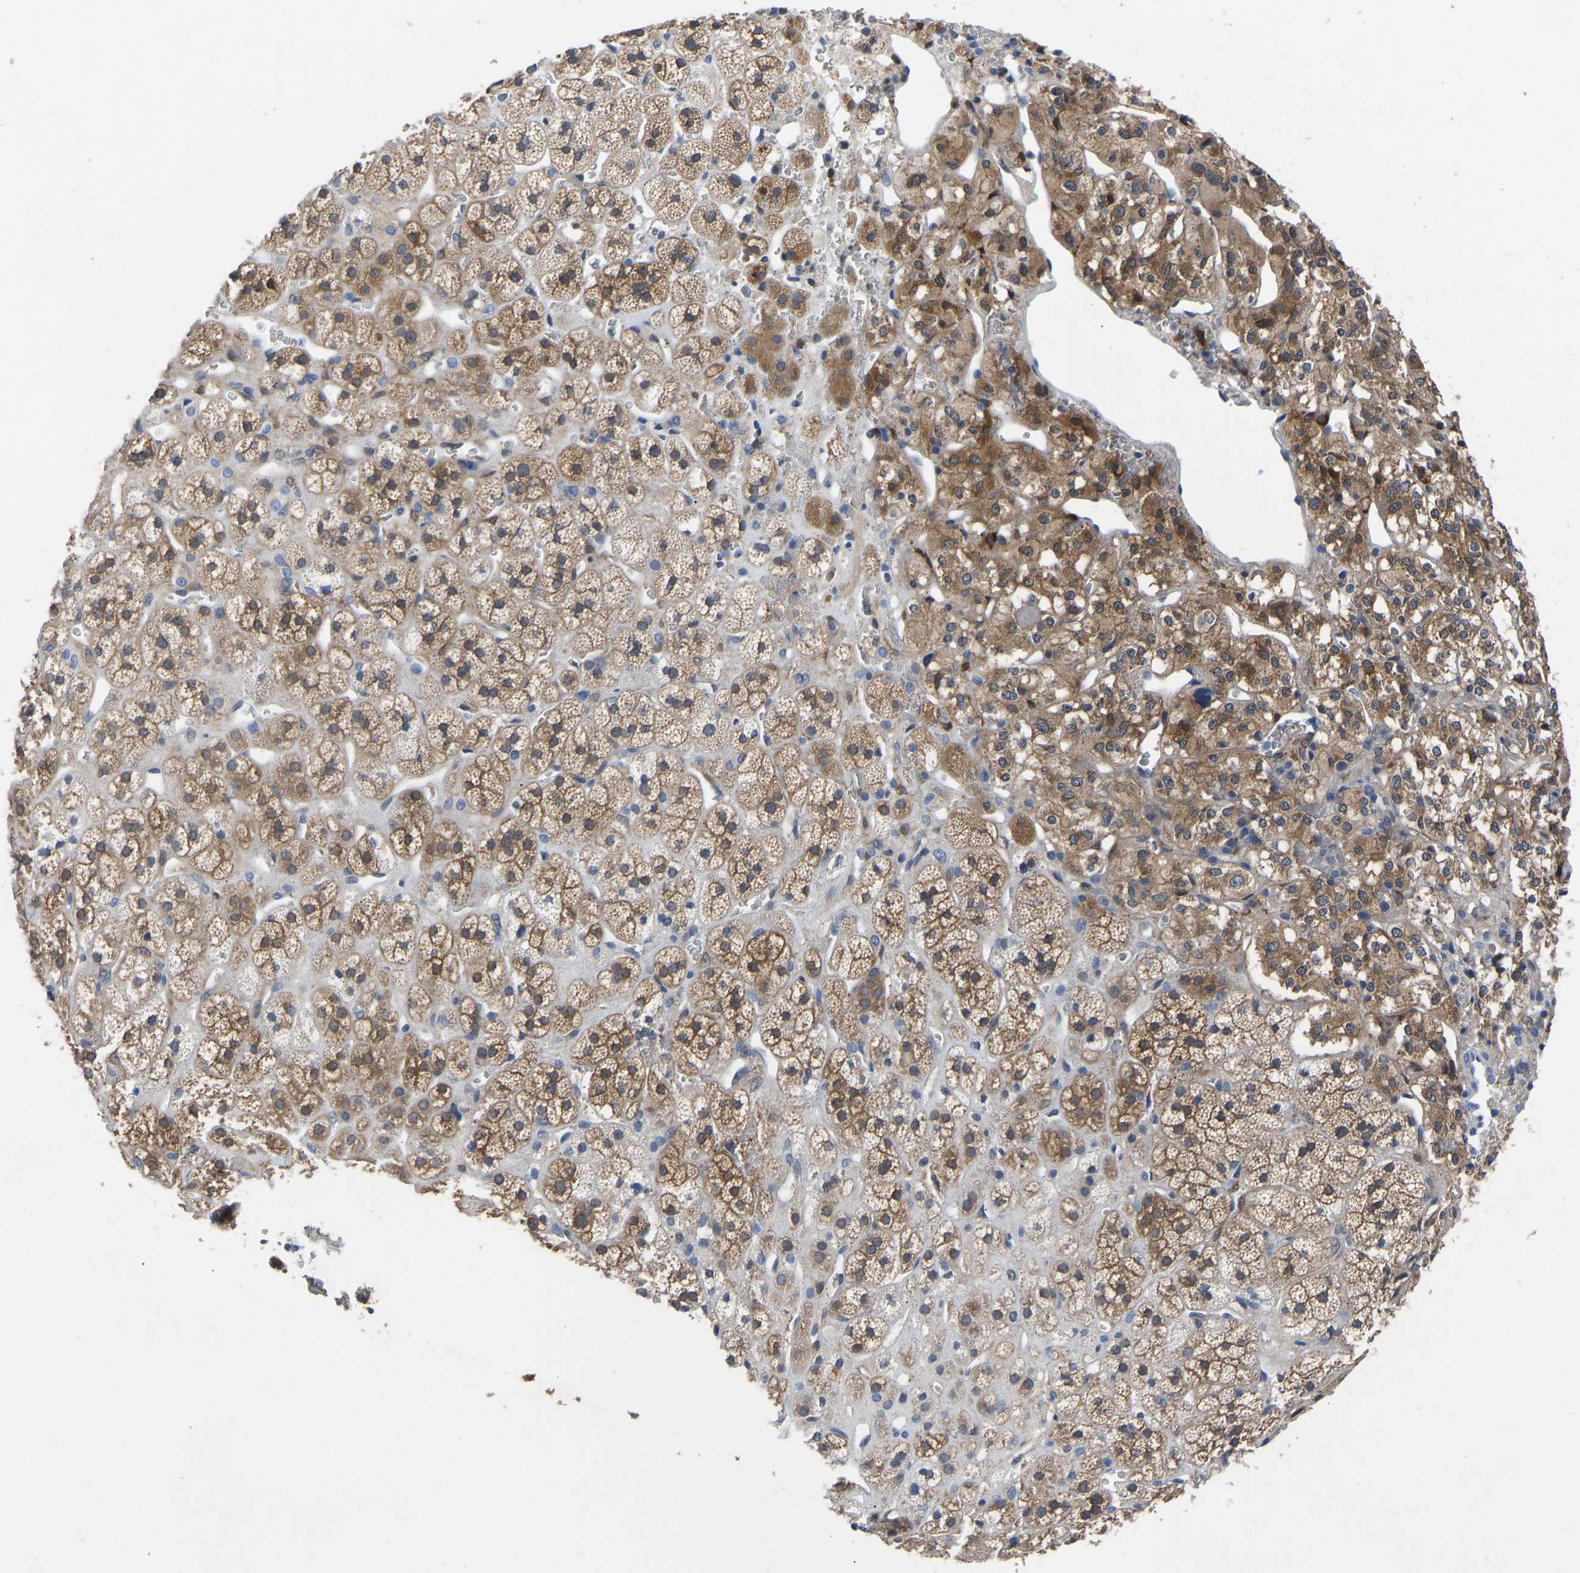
{"staining": {"intensity": "moderate", "quantity": ">75%", "location": "cytoplasmic/membranous"}, "tissue": "adrenal gland", "cell_type": "Glandular cells", "image_type": "normal", "snomed": [{"axis": "morphology", "description": "Normal tissue, NOS"}, {"axis": "topography", "description": "Adrenal gland"}], "caption": "Glandular cells reveal medium levels of moderate cytoplasmic/membranous positivity in approximately >75% of cells in unremarkable adrenal gland.", "gene": "RBP1", "patient": {"sex": "male", "age": 56}}